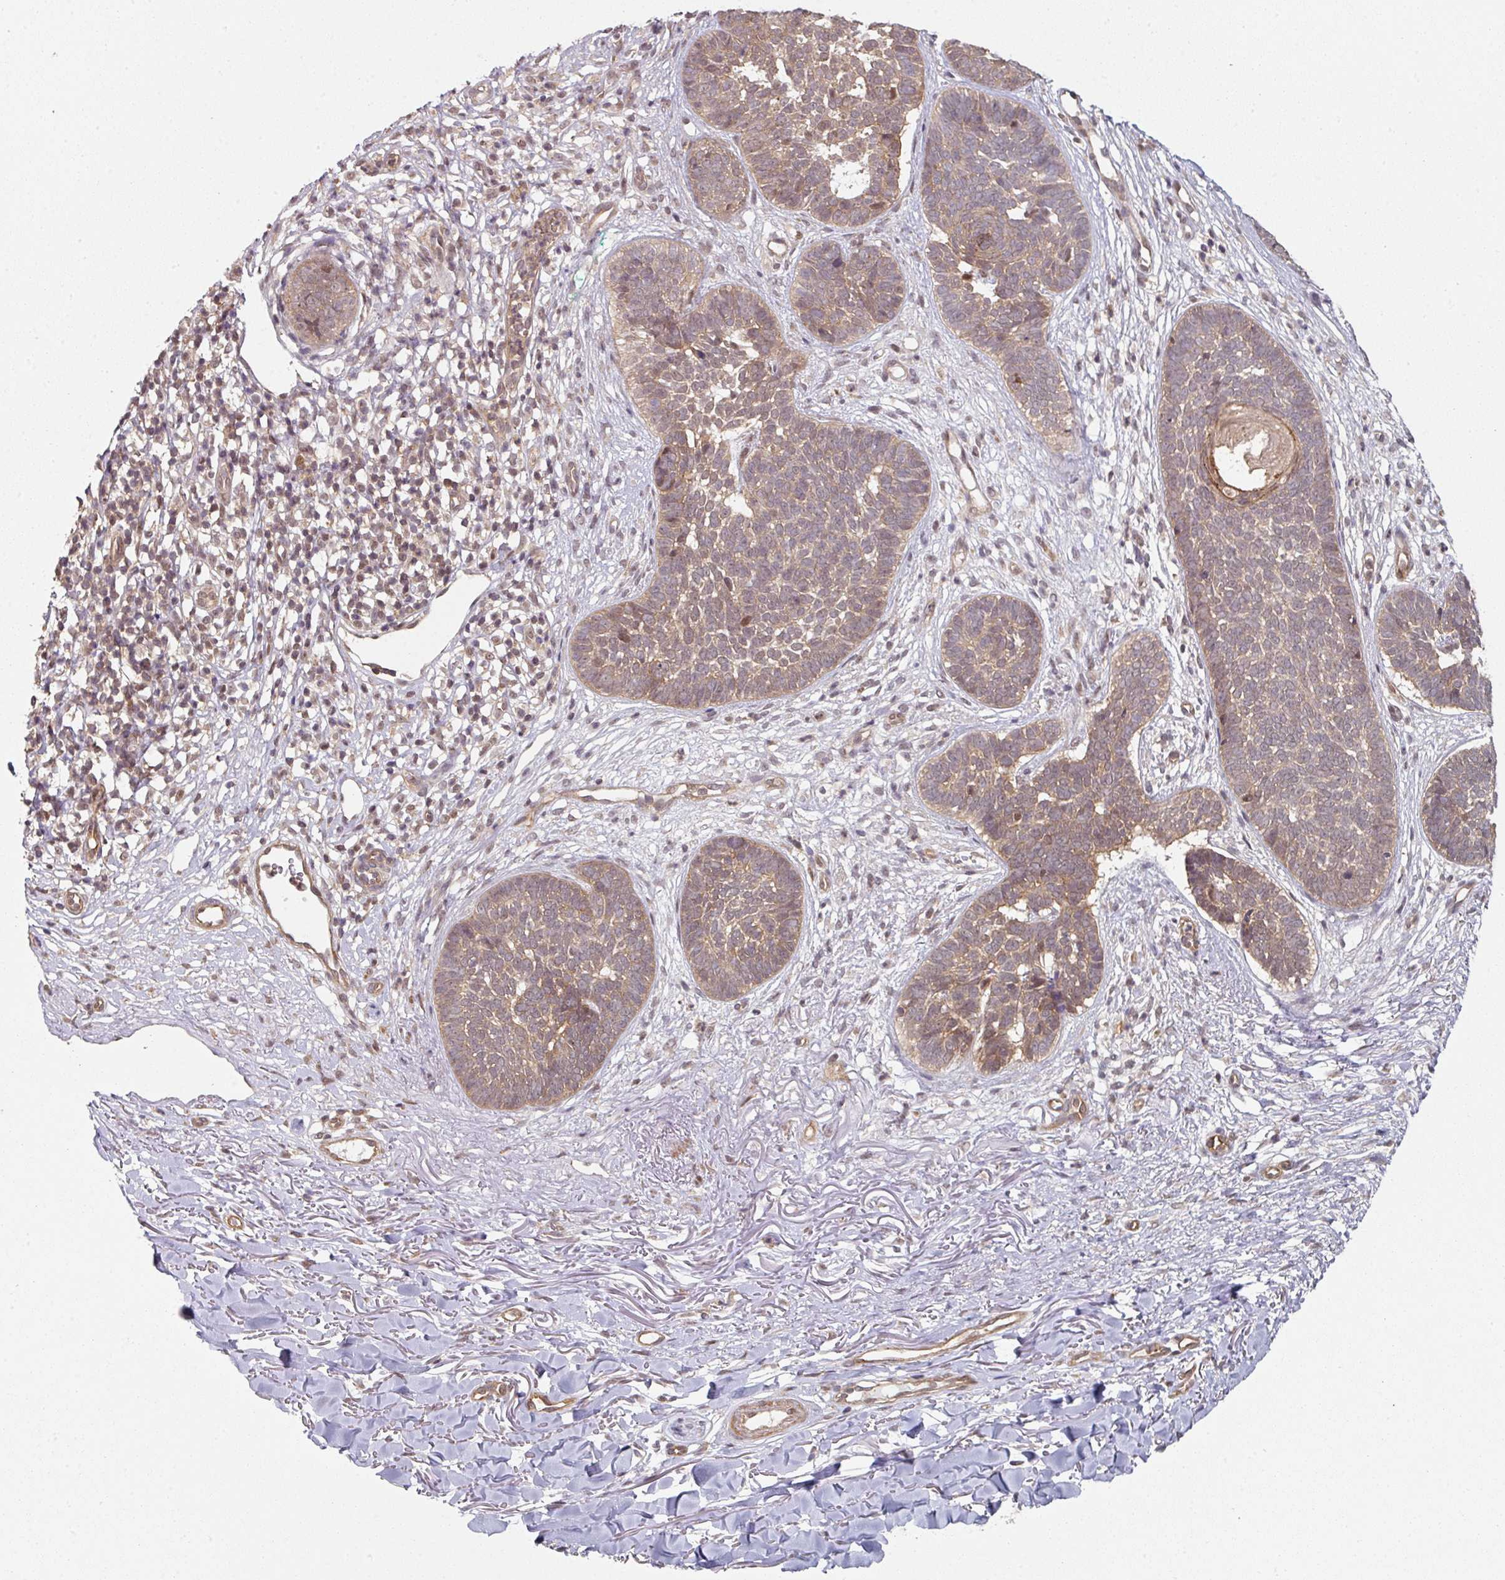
{"staining": {"intensity": "weak", "quantity": "25%-75%", "location": "cytoplasmic/membranous"}, "tissue": "skin cancer", "cell_type": "Tumor cells", "image_type": "cancer", "snomed": [{"axis": "morphology", "description": "Basal cell carcinoma"}, {"axis": "topography", "description": "Skin"}, {"axis": "topography", "description": "Skin of neck"}, {"axis": "topography", "description": "Skin of shoulder"}, {"axis": "topography", "description": "Skin of back"}], "caption": "High-power microscopy captured an immunohistochemistry (IHC) image of basal cell carcinoma (skin), revealing weak cytoplasmic/membranous staining in approximately 25%-75% of tumor cells.", "gene": "PSME3IP1", "patient": {"sex": "male", "age": 80}}